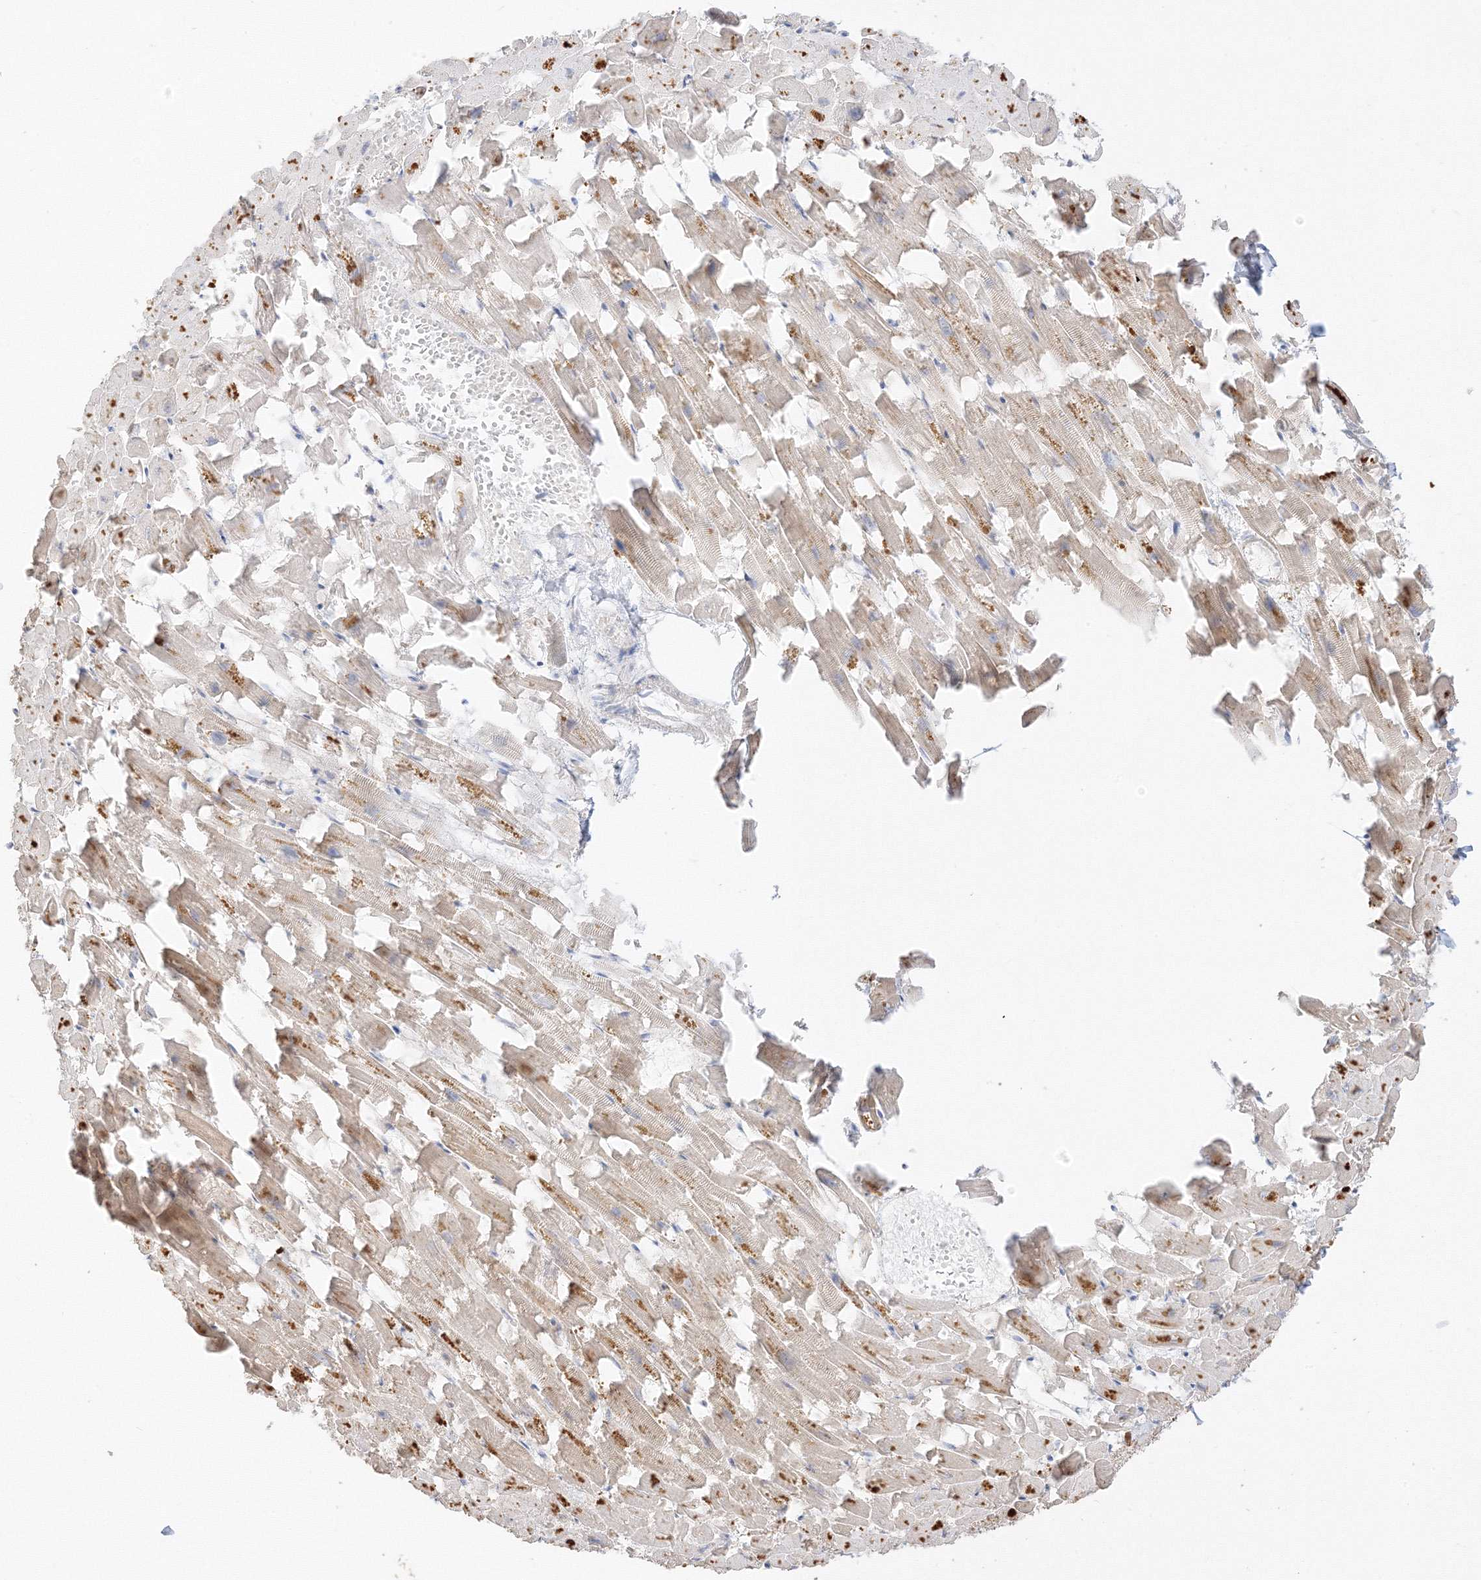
{"staining": {"intensity": "weak", "quantity": ">75%", "location": "cytoplasmic/membranous"}, "tissue": "heart muscle", "cell_type": "Cardiomyocytes", "image_type": "normal", "snomed": [{"axis": "morphology", "description": "Normal tissue, NOS"}, {"axis": "topography", "description": "Heart"}], "caption": "Unremarkable heart muscle exhibits weak cytoplasmic/membranous staining in approximately >75% of cardiomyocytes, visualized by immunohistochemistry.", "gene": "ETAA1", "patient": {"sex": "female", "age": 64}}